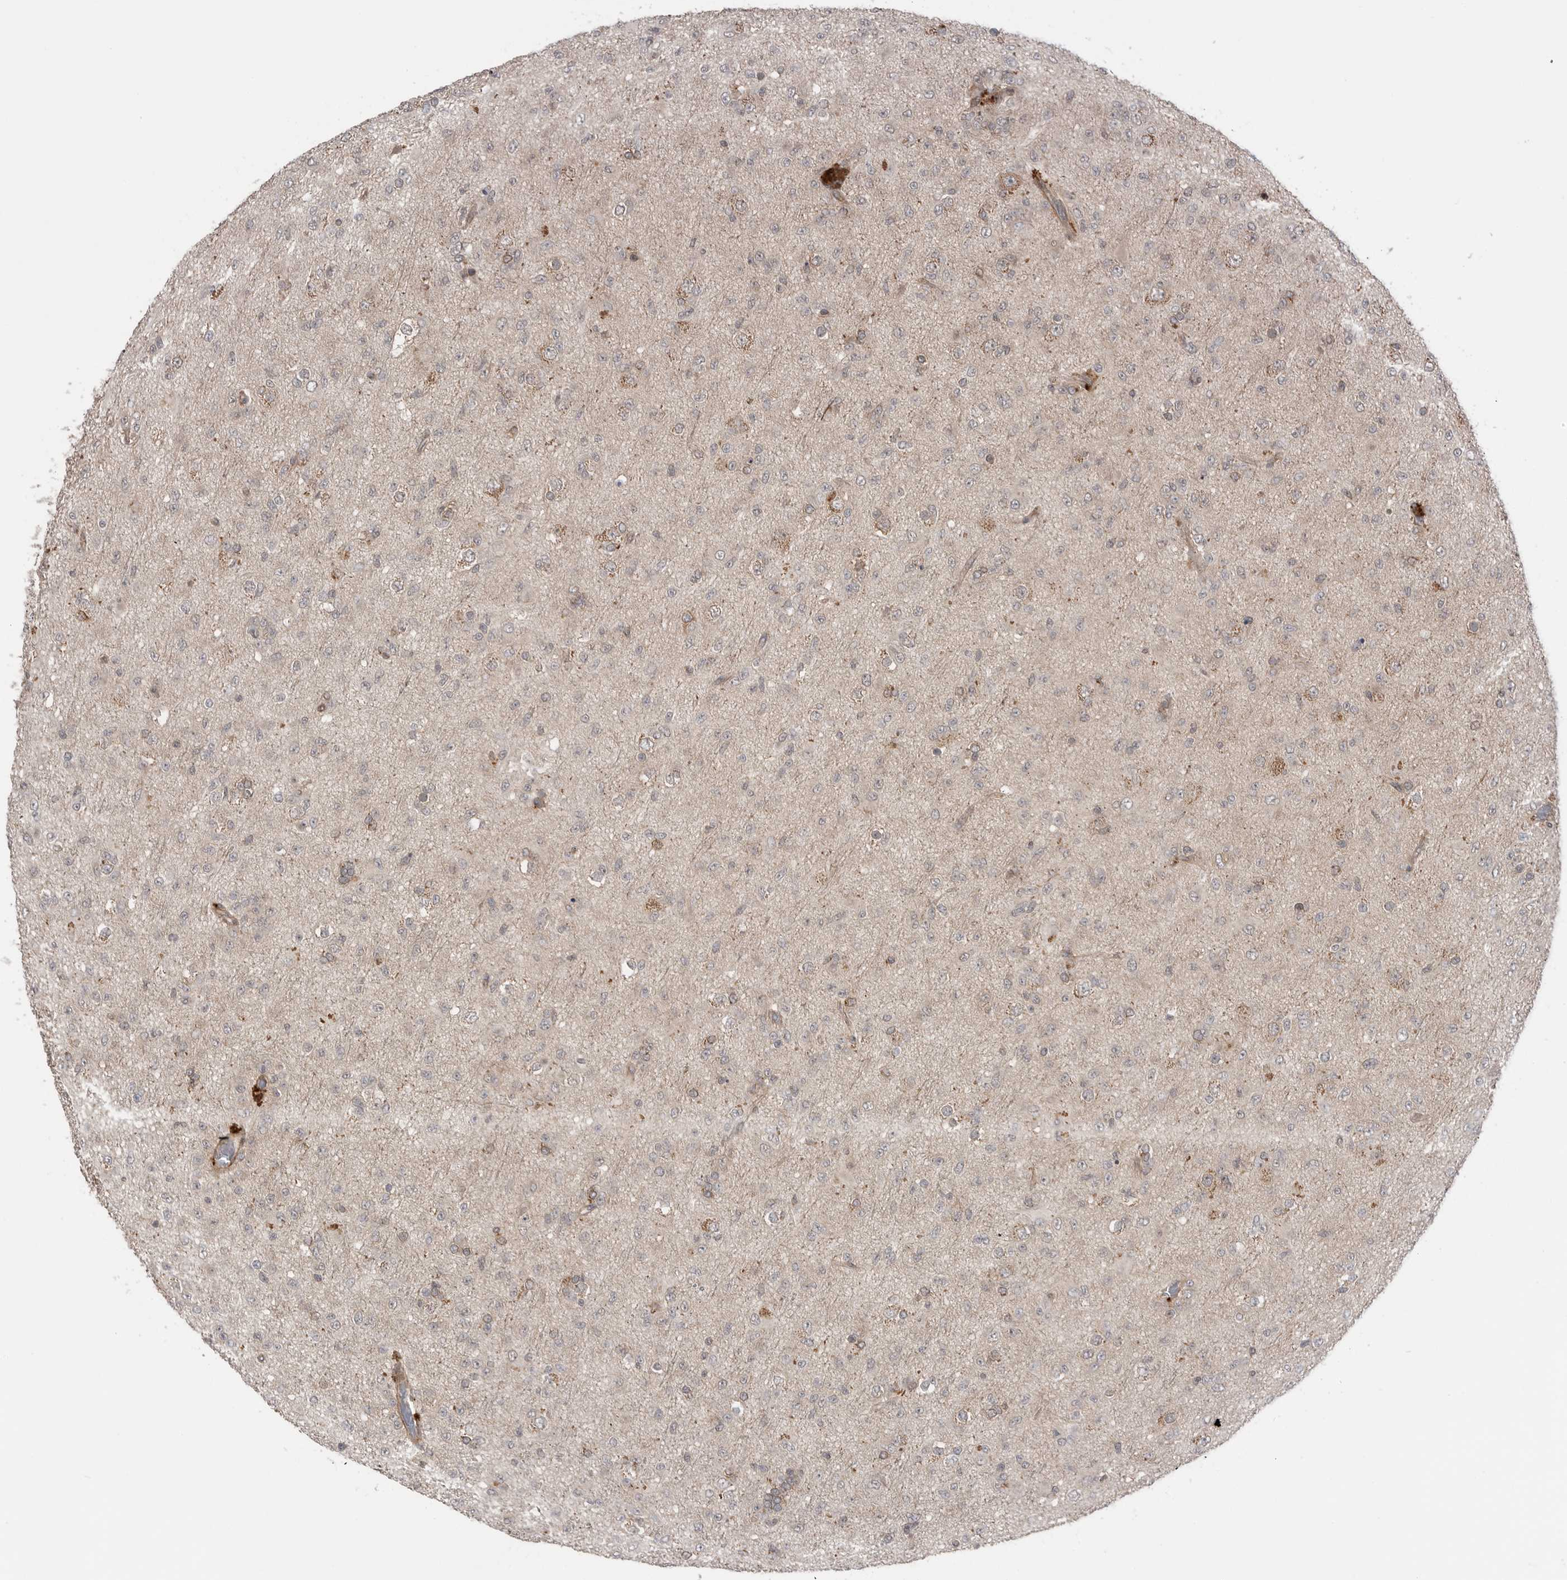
{"staining": {"intensity": "weak", "quantity": "<25%", "location": "cytoplasmic/membranous"}, "tissue": "glioma", "cell_type": "Tumor cells", "image_type": "cancer", "snomed": [{"axis": "morphology", "description": "Glioma, malignant, Low grade"}, {"axis": "topography", "description": "Brain"}], "caption": "Immunohistochemistry photomicrograph of human low-grade glioma (malignant) stained for a protein (brown), which demonstrates no staining in tumor cells. (DAB (3,3'-diaminobenzidine) immunohistochemistry with hematoxylin counter stain).", "gene": "PEAK1", "patient": {"sex": "male", "age": 65}}